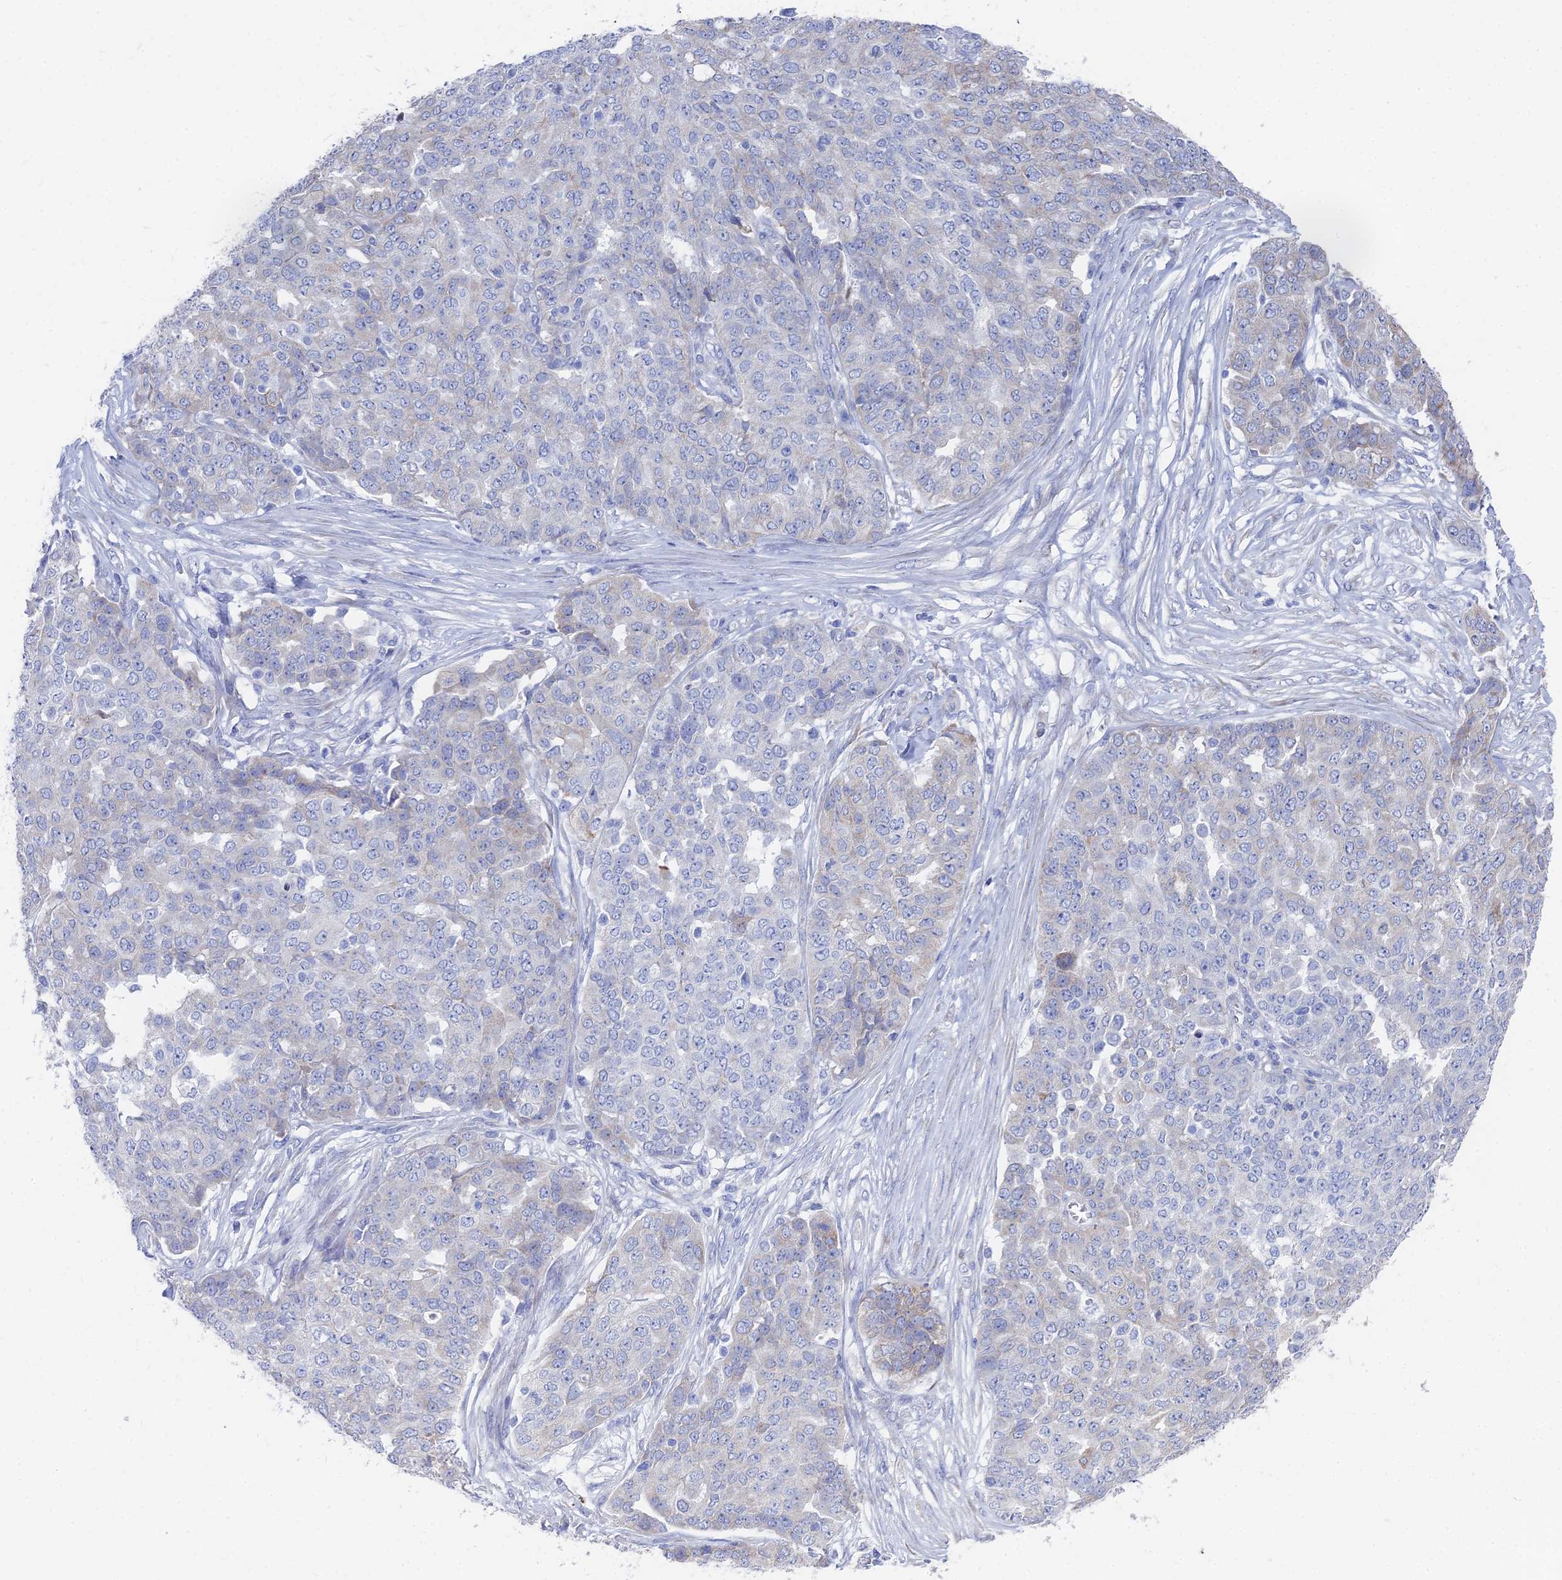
{"staining": {"intensity": "negative", "quantity": "none", "location": "none"}, "tissue": "ovarian cancer", "cell_type": "Tumor cells", "image_type": "cancer", "snomed": [{"axis": "morphology", "description": "Cystadenocarcinoma, serous, NOS"}, {"axis": "topography", "description": "Soft tissue"}, {"axis": "topography", "description": "Ovary"}], "caption": "DAB immunohistochemical staining of ovarian serous cystadenocarcinoma demonstrates no significant positivity in tumor cells.", "gene": "TNNT3", "patient": {"sex": "female", "age": 57}}